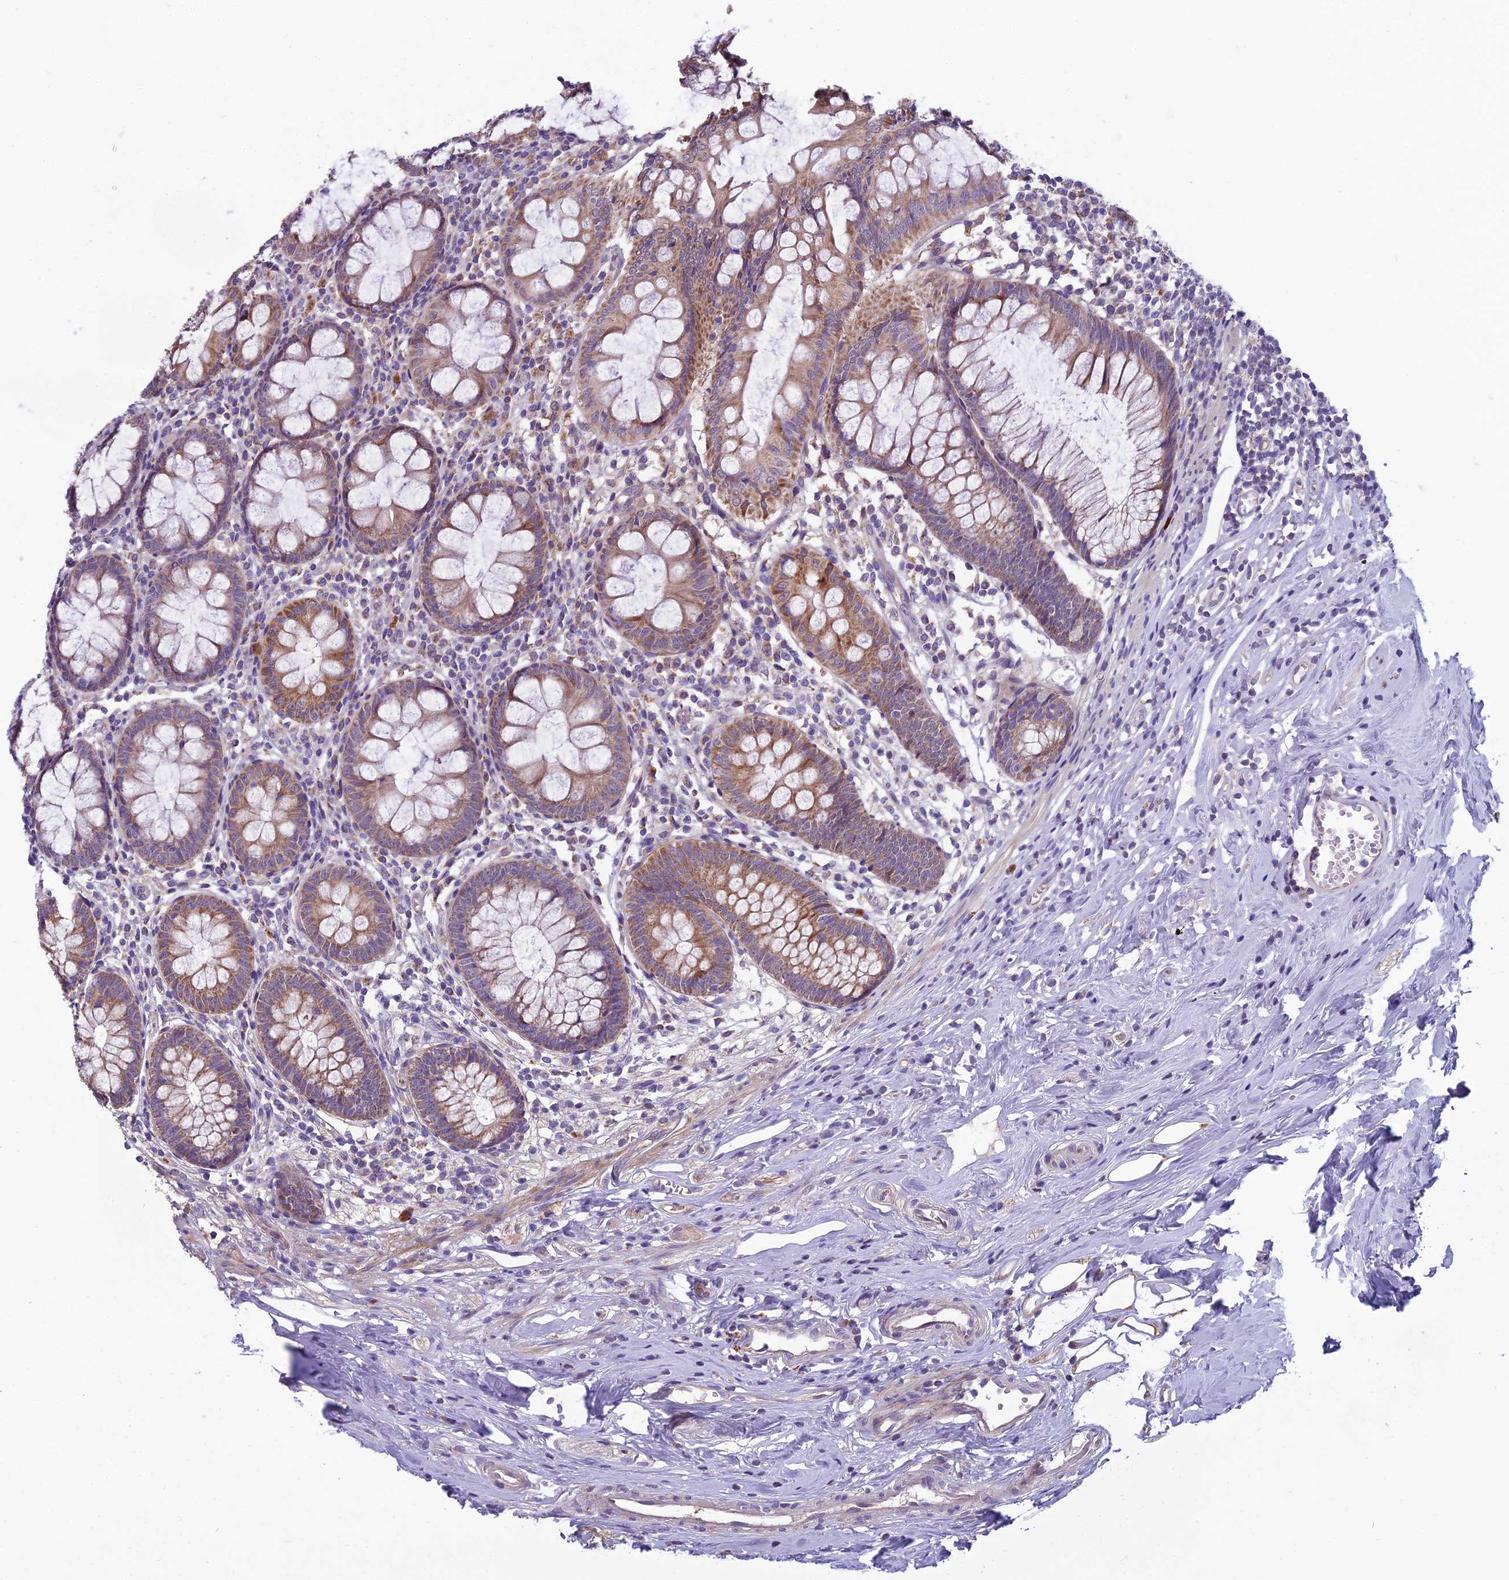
{"staining": {"intensity": "moderate", "quantity": ">75%", "location": "cytoplasmic/membranous"}, "tissue": "appendix", "cell_type": "Glandular cells", "image_type": "normal", "snomed": [{"axis": "morphology", "description": "Normal tissue, NOS"}, {"axis": "topography", "description": "Appendix"}], "caption": "Immunohistochemical staining of unremarkable human appendix shows medium levels of moderate cytoplasmic/membranous positivity in about >75% of glandular cells. The staining was performed using DAB (3,3'-diaminobenzidine) to visualize the protein expression in brown, while the nuclei were stained in blue with hematoxylin (Magnification: 20x).", "gene": "DUS2", "patient": {"sex": "female", "age": 51}}